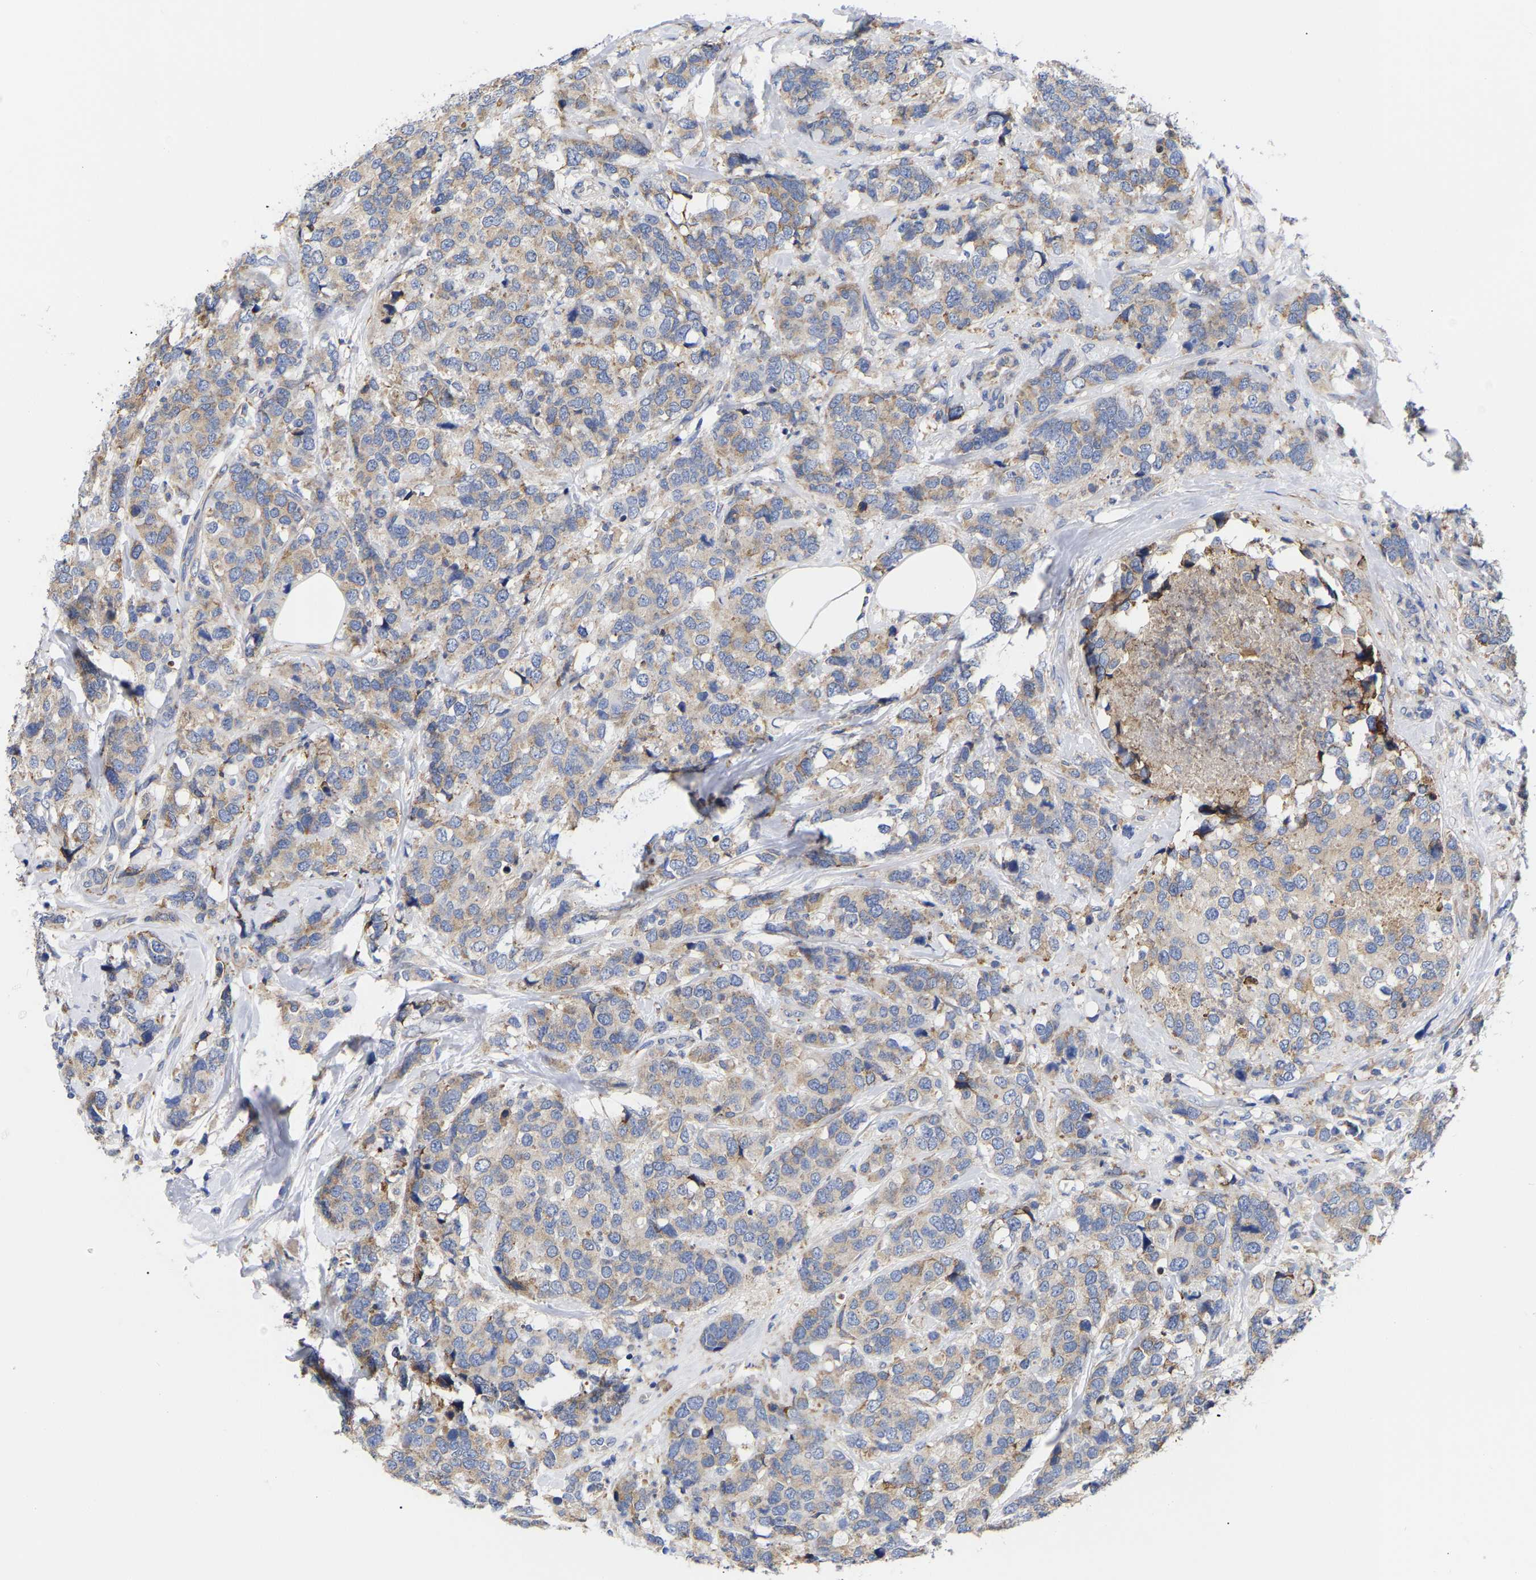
{"staining": {"intensity": "moderate", "quantity": ">75%", "location": "cytoplasmic/membranous"}, "tissue": "breast cancer", "cell_type": "Tumor cells", "image_type": "cancer", "snomed": [{"axis": "morphology", "description": "Lobular carcinoma"}, {"axis": "topography", "description": "Breast"}], "caption": "An immunohistochemistry histopathology image of tumor tissue is shown. Protein staining in brown shows moderate cytoplasmic/membranous positivity in breast cancer within tumor cells.", "gene": "CFAP298", "patient": {"sex": "female", "age": 59}}